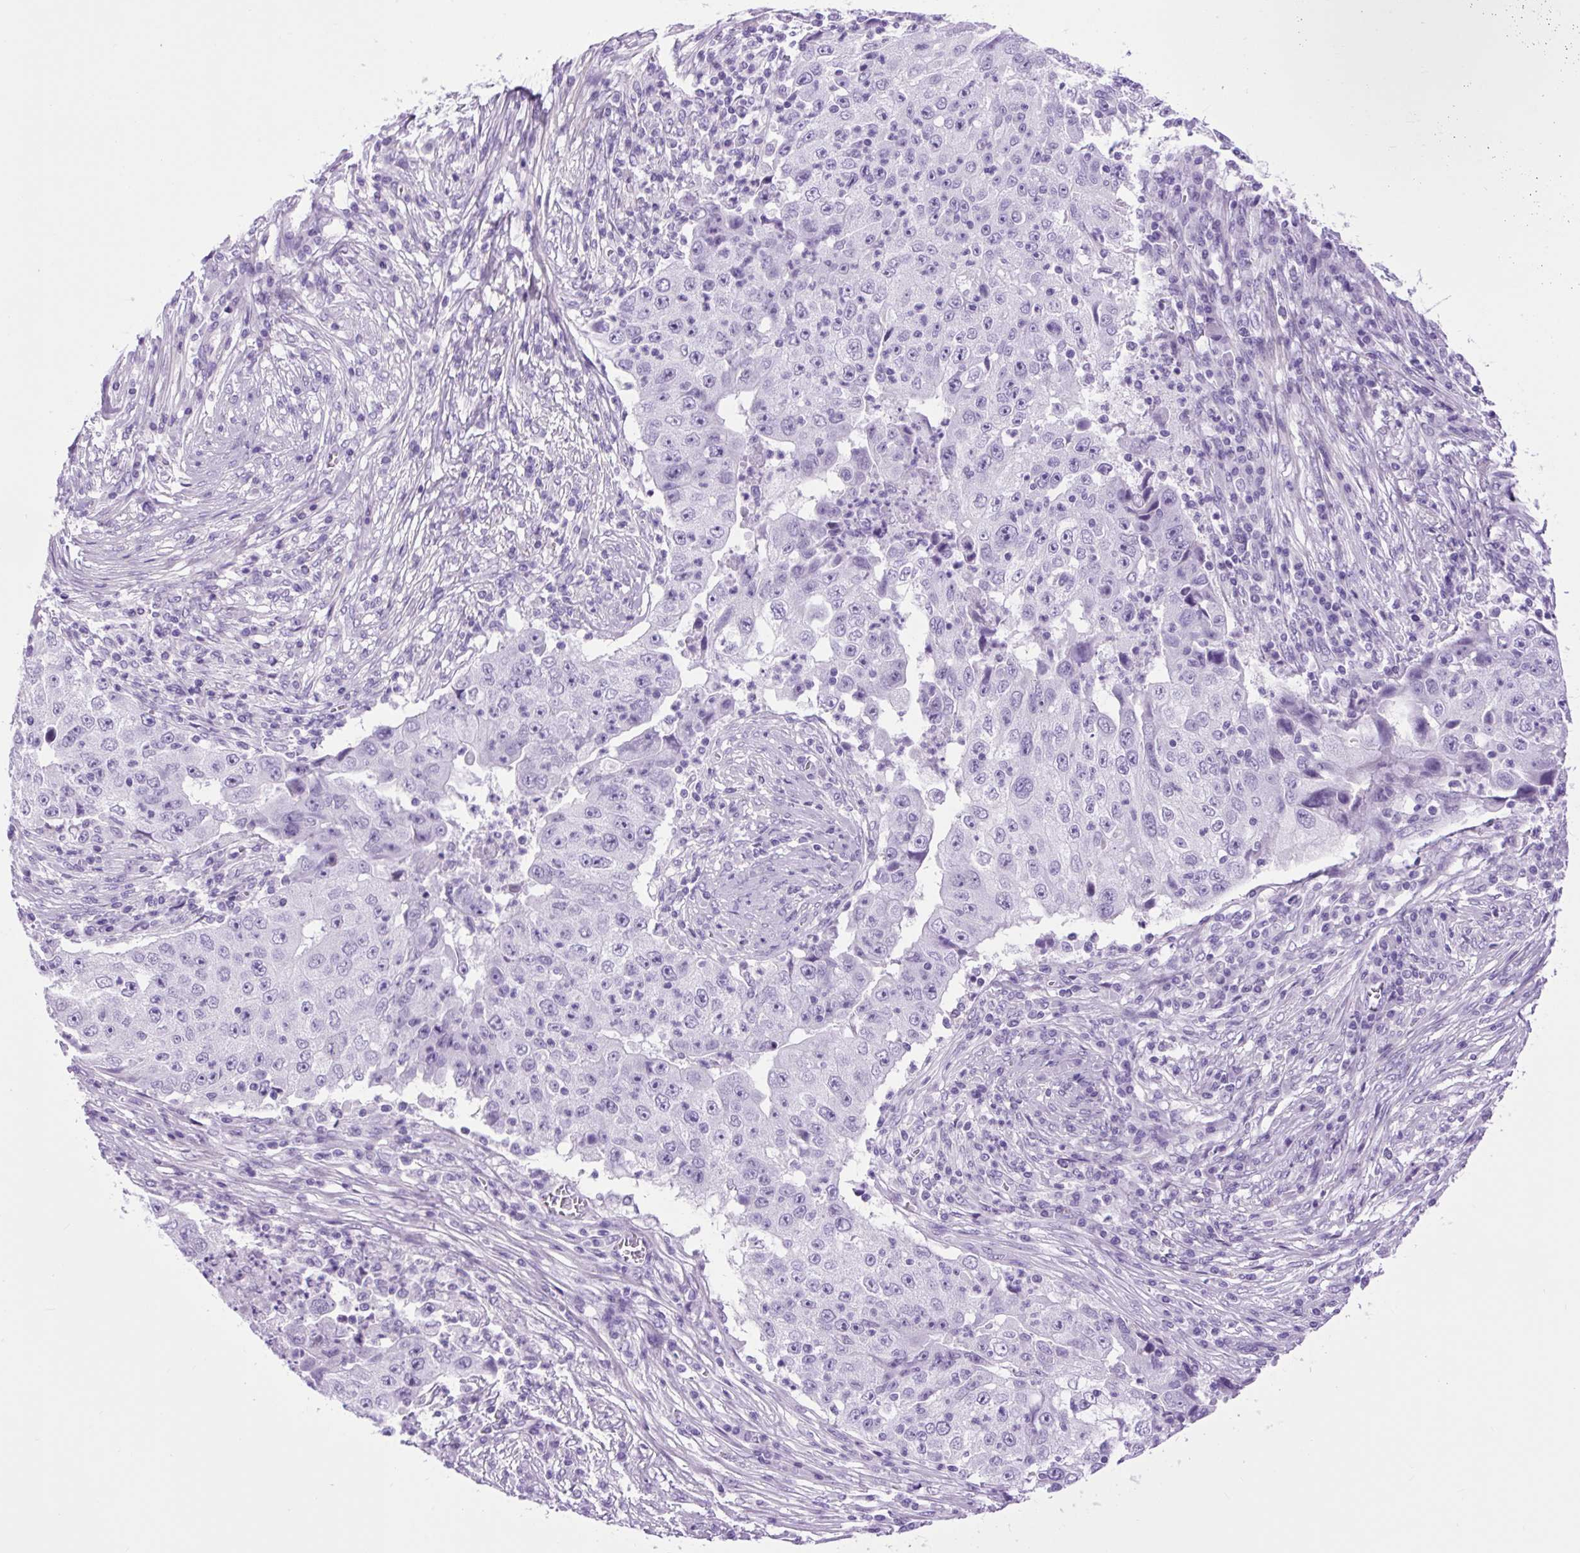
{"staining": {"intensity": "negative", "quantity": "none", "location": "none"}, "tissue": "lung cancer", "cell_type": "Tumor cells", "image_type": "cancer", "snomed": [{"axis": "morphology", "description": "Squamous cell carcinoma, NOS"}, {"axis": "topography", "description": "Lung"}], "caption": "Tumor cells show no significant staining in lung squamous cell carcinoma. The staining was performed using DAB (3,3'-diaminobenzidine) to visualize the protein expression in brown, while the nuclei were stained in blue with hematoxylin (Magnification: 20x).", "gene": "DPP6", "patient": {"sex": "male", "age": 64}}